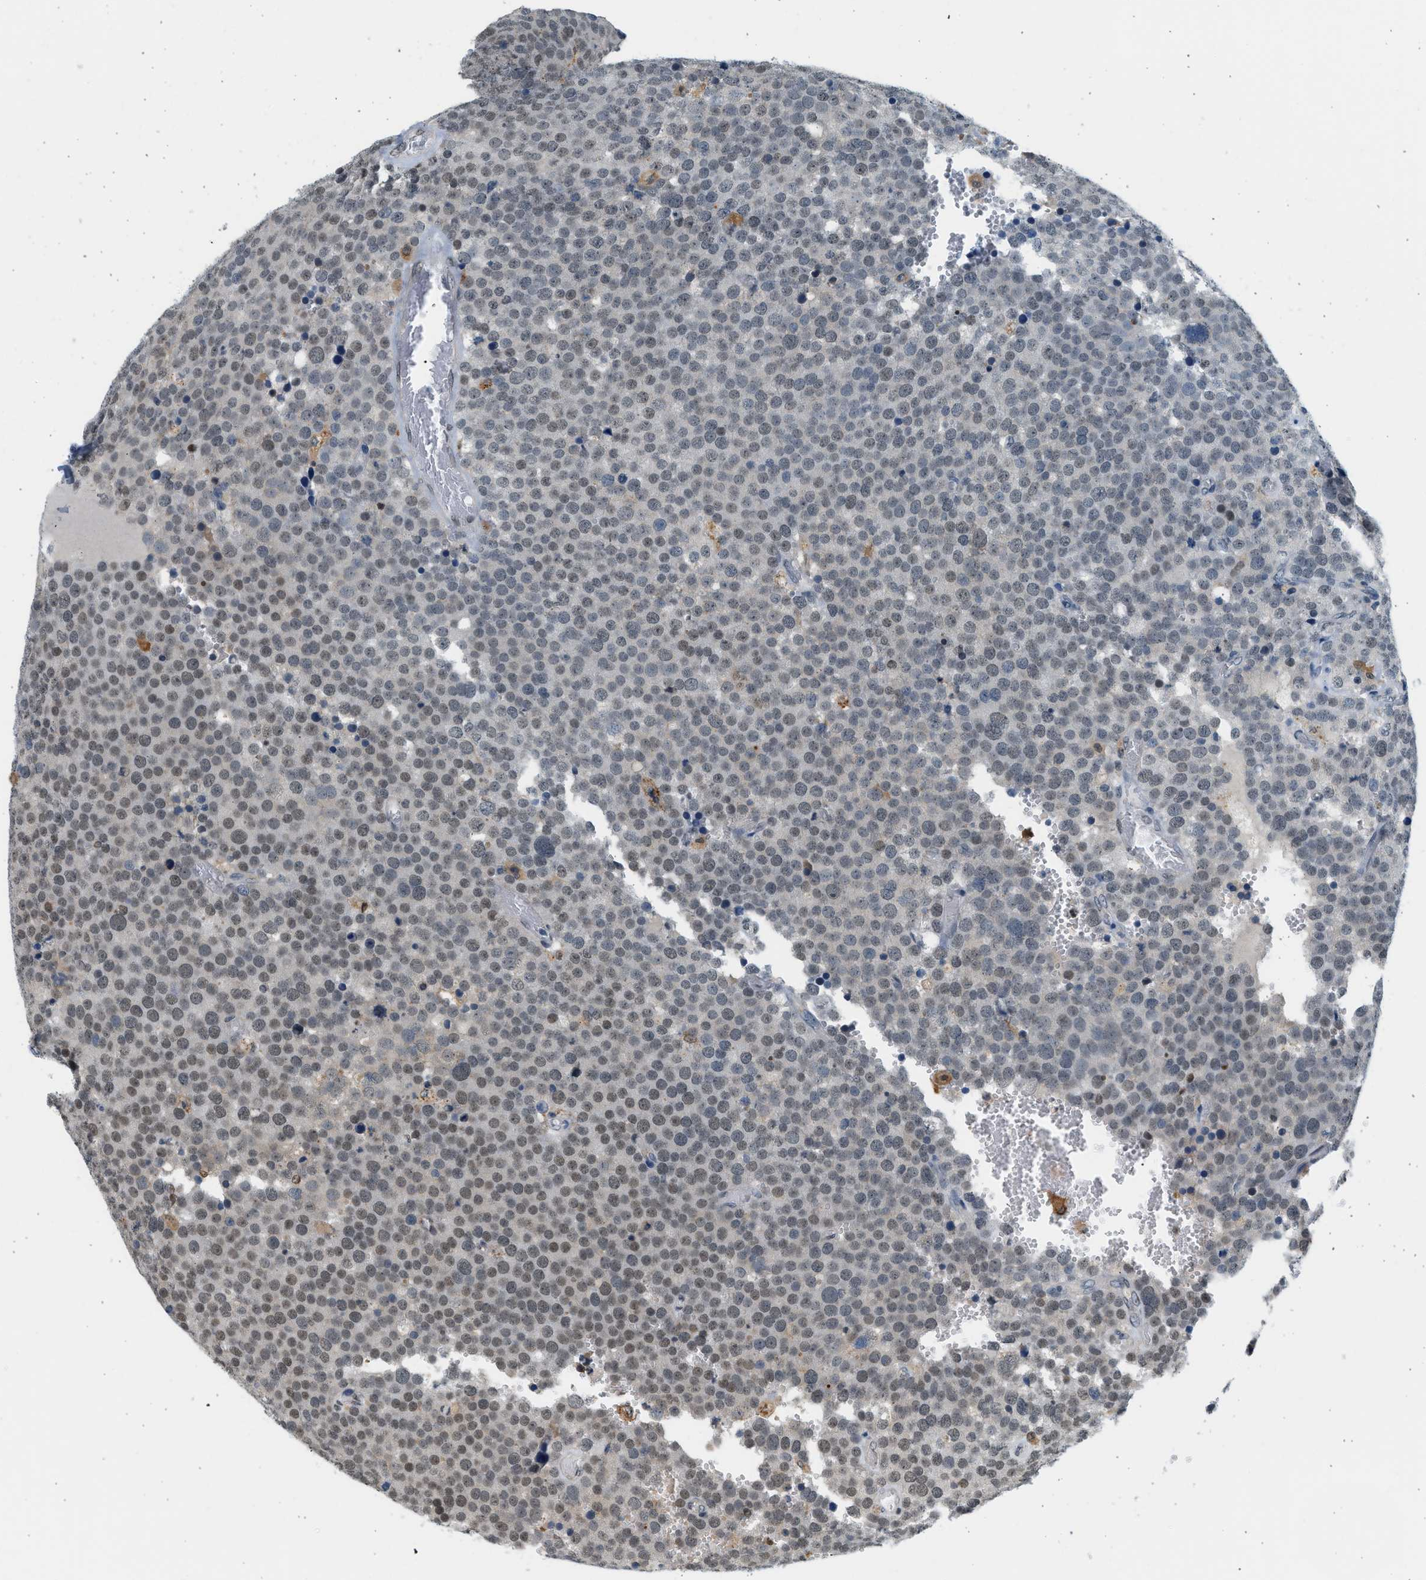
{"staining": {"intensity": "weak", "quantity": "<25%", "location": "nuclear"}, "tissue": "testis cancer", "cell_type": "Tumor cells", "image_type": "cancer", "snomed": [{"axis": "morphology", "description": "Normal tissue, NOS"}, {"axis": "morphology", "description": "Seminoma, NOS"}, {"axis": "topography", "description": "Testis"}], "caption": "Tumor cells show no significant protein positivity in testis cancer. The staining was performed using DAB to visualize the protein expression in brown, while the nuclei were stained in blue with hematoxylin (Magnification: 20x).", "gene": "HIPK1", "patient": {"sex": "male", "age": 71}}